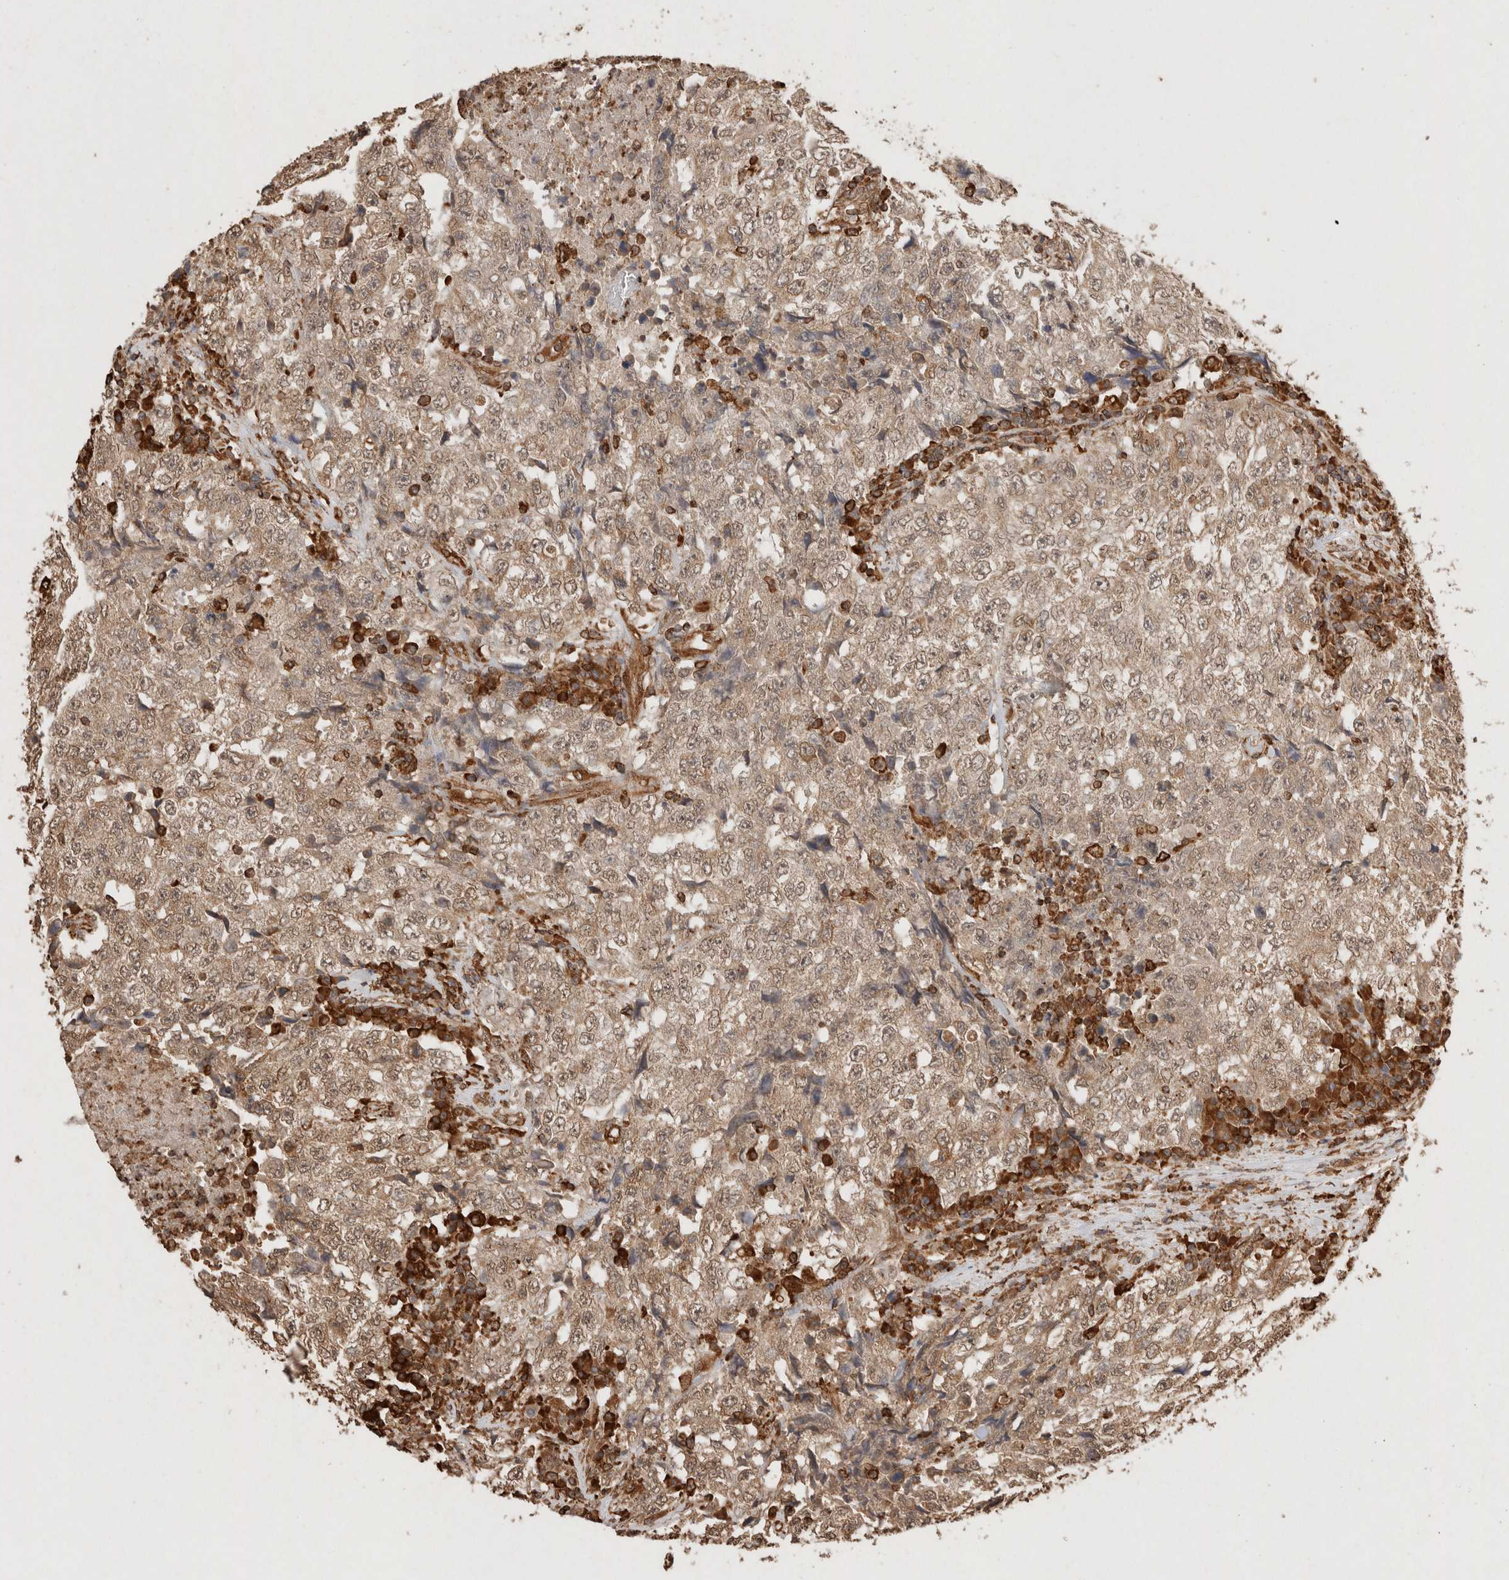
{"staining": {"intensity": "weak", "quantity": ">75%", "location": "cytoplasmic/membranous,nuclear"}, "tissue": "testis cancer", "cell_type": "Tumor cells", "image_type": "cancer", "snomed": [{"axis": "morphology", "description": "Necrosis, NOS"}, {"axis": "morphology", "description": "Carcinoma, Embryonal, NOS"}, {"axis": "topography", "description": "Testis"}], "caption": "Testis cancer (embryonal carcinoma) stained with a brown dye displays weak cytoplasmic/membranous and nuclear positive staining in about >75% of tumor cells.", "gene": "ERAP1", "patient": {"sex": "male", "age": 19}}